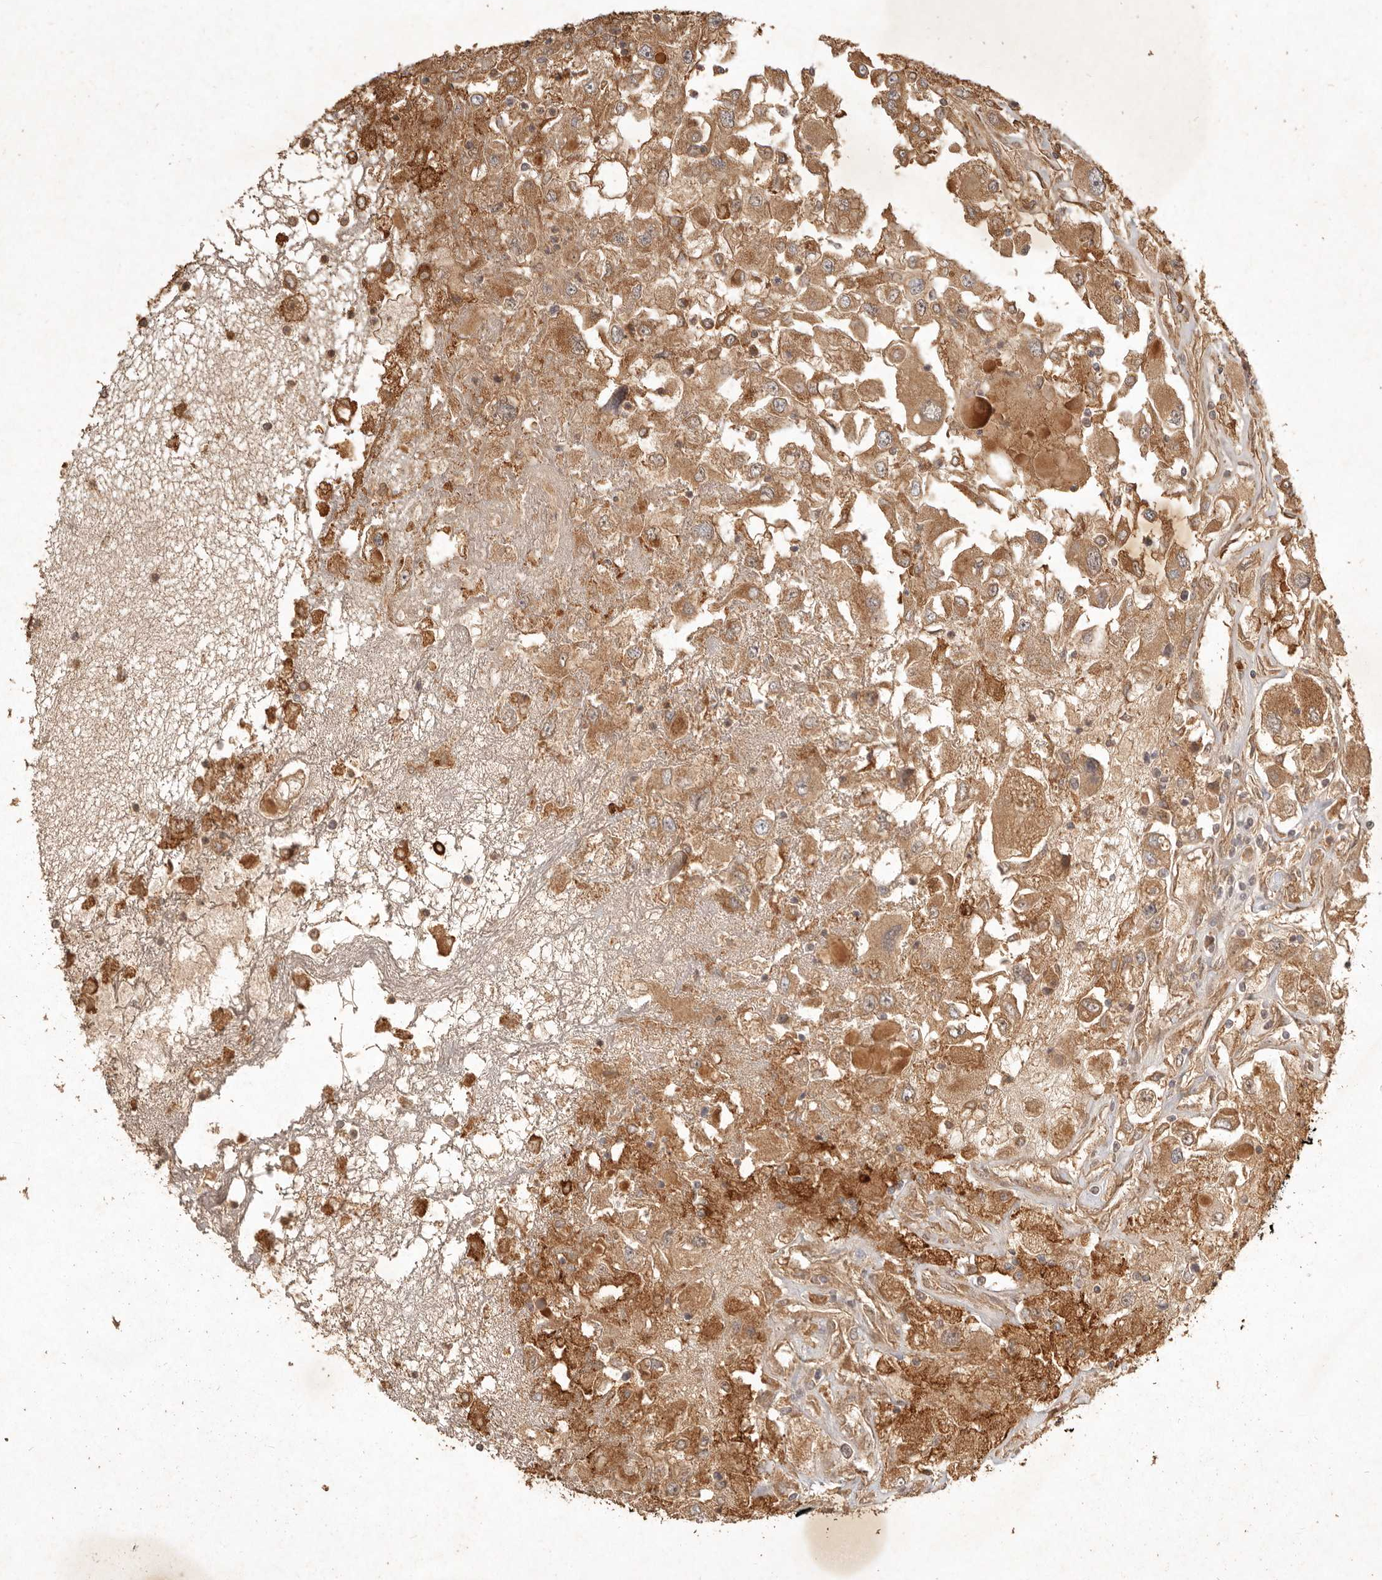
{"staining": {"intensity": "moderate", "quantity": ">75%", "location": "cytoplasmic/membranous"}, "tissue": "renal cancer", "cell_type": "Tumor cells", "image_type": "cancer", "snomed": [{"axis": "morphology", "description": "Adenocarcinoma, NOS"}, {"axis": "topography", "description": "Kidney"}], "caption": "Protein expression analysis of renal cancer (adenocarcinoma) exhibits moderate cytoplasmic/membranous positivity in approximately >75% of tumor cells.", "gene": "CLEC4C", "patient": {"sex": "female", "age": 52}}